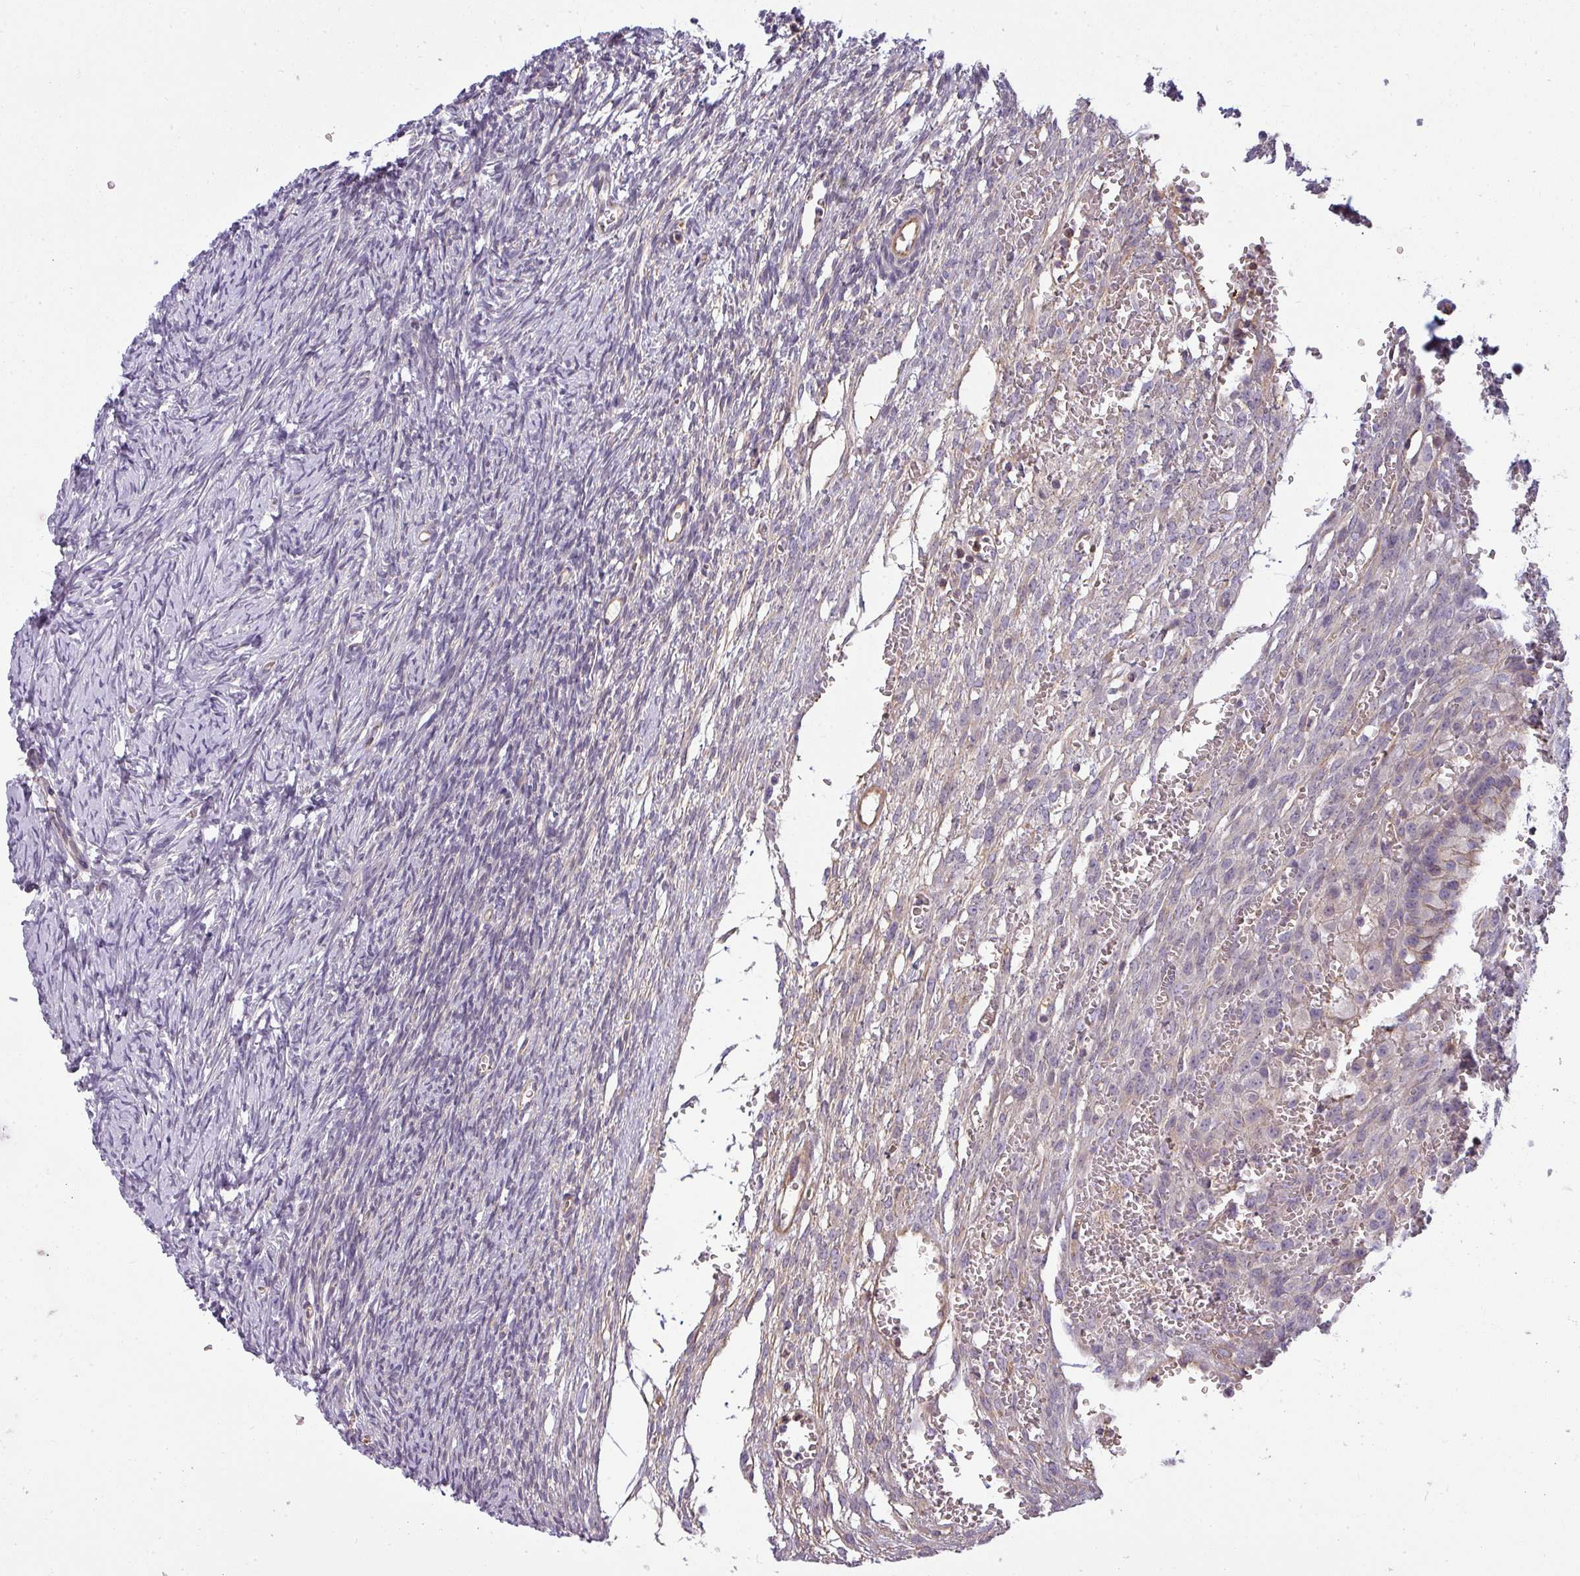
{"staining": {"intensity": "negative", "quantity": "none", "location": "none"}, "tissue": "ovary", "cell_type": "Ovarian stroma cells", "image_type": "normal", "snomed": [{"axis": "morphology", "description": "Normal tissue, NOS"}, {"axis": "topography", "description": "Ovary"}], "caption": "Immunohistochemistry of unremarkable ovary displays no expression in ovarian stroma cells.", "gene": "ZNF835", "patient": {"sex": "female", "age": 39}}